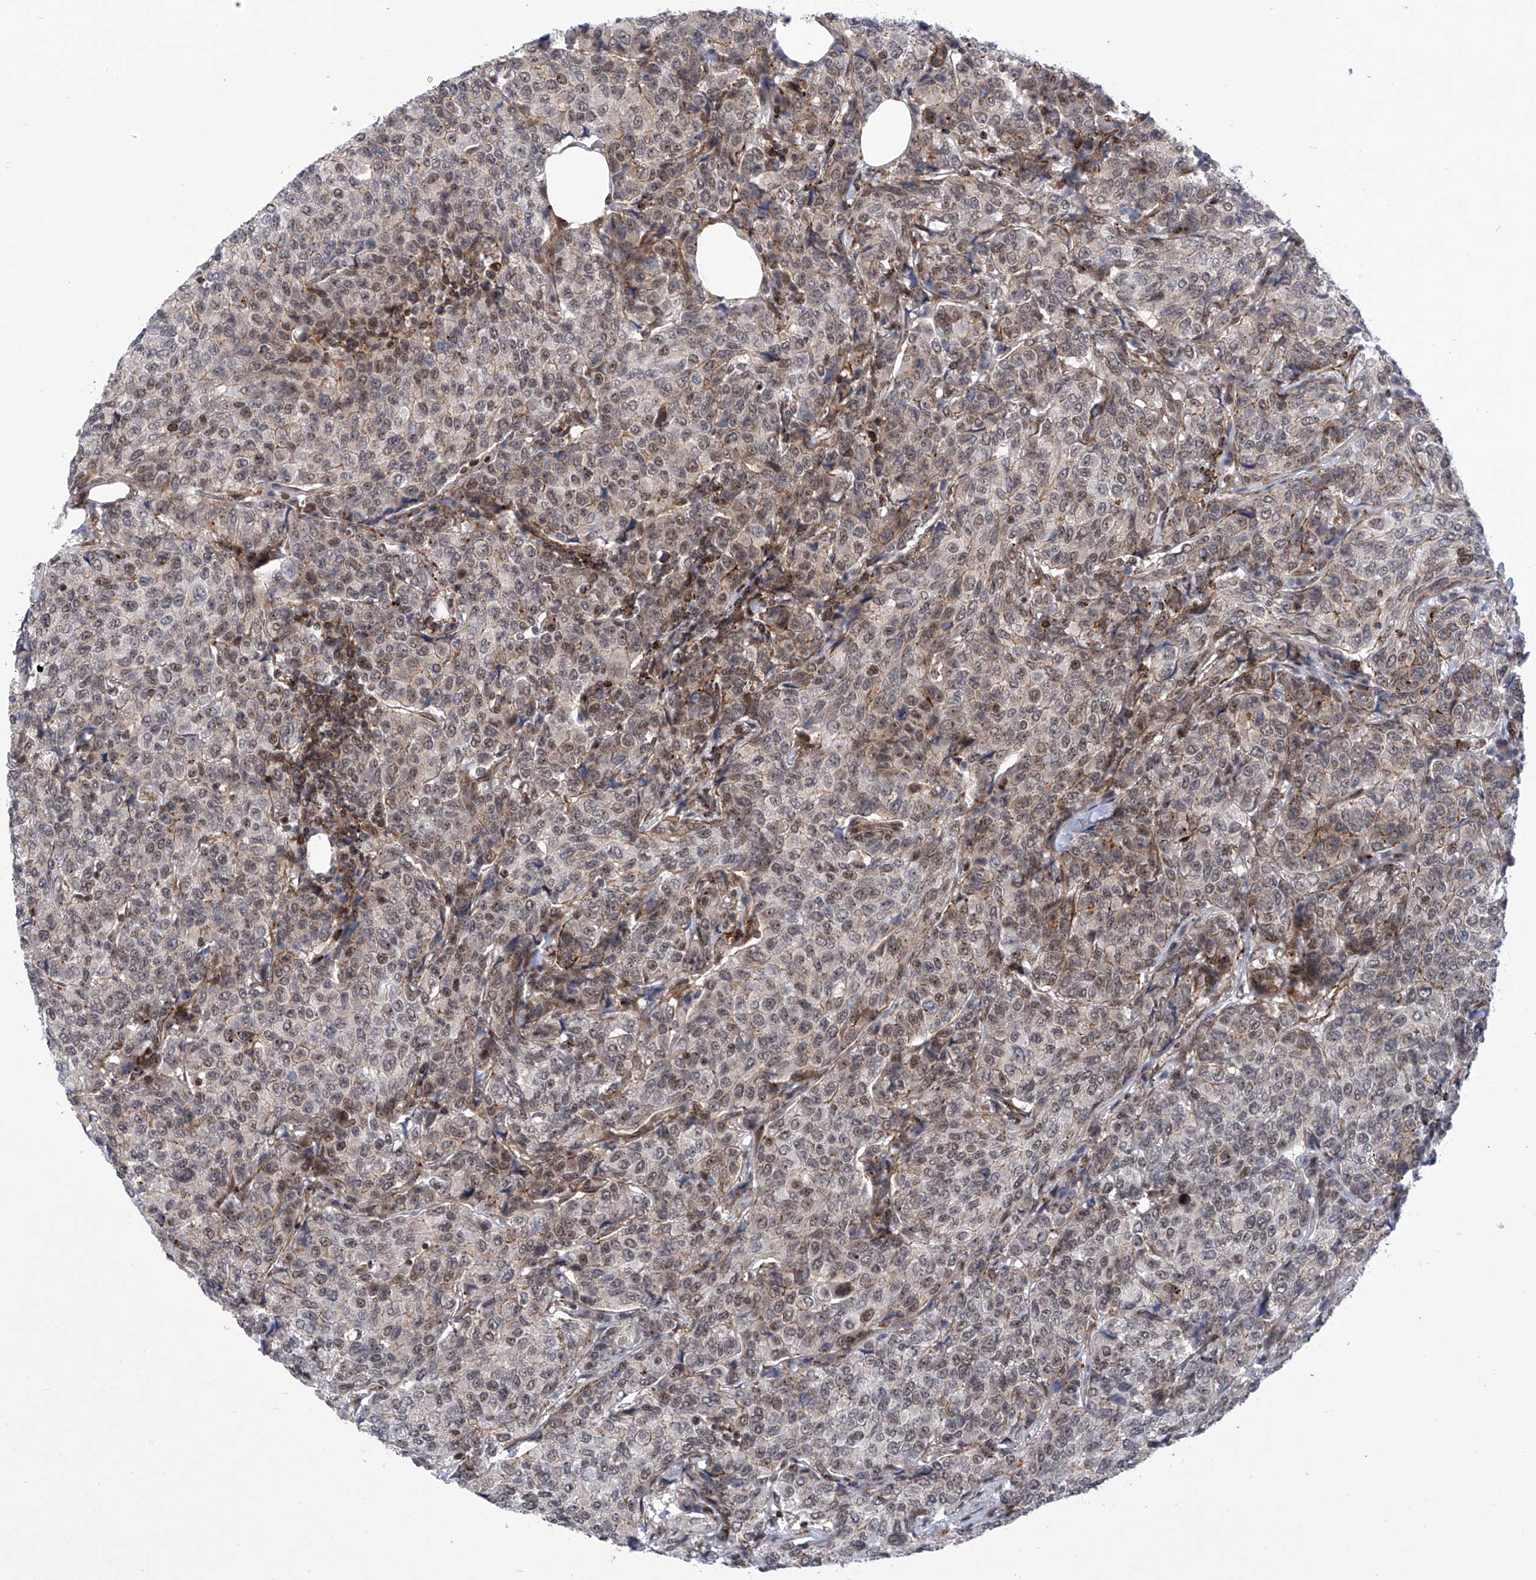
{"staining": {"intensity": "weak", "quantity": "25%-75%", "location": "cytoplasmic/membranous,nuclear"}, "tissue": "breast cancer", "cell_type": "Tumor cells", "image_type": "cancer", "snomed": [{"axis": "morphology", "description": "Duct carcinoma"}, {"axis": "topography", "description": "Breast"}], "caption": "About 25%-75% of tumor cells in human breast cancer (invasive ductal carcinoma) display weak cytoplasmic/membranous and nuclear protein expression as visualized by brown immunohistochemical staining.", "gene": "CEP290", "patient": {"sex": "female", "age": 55}}